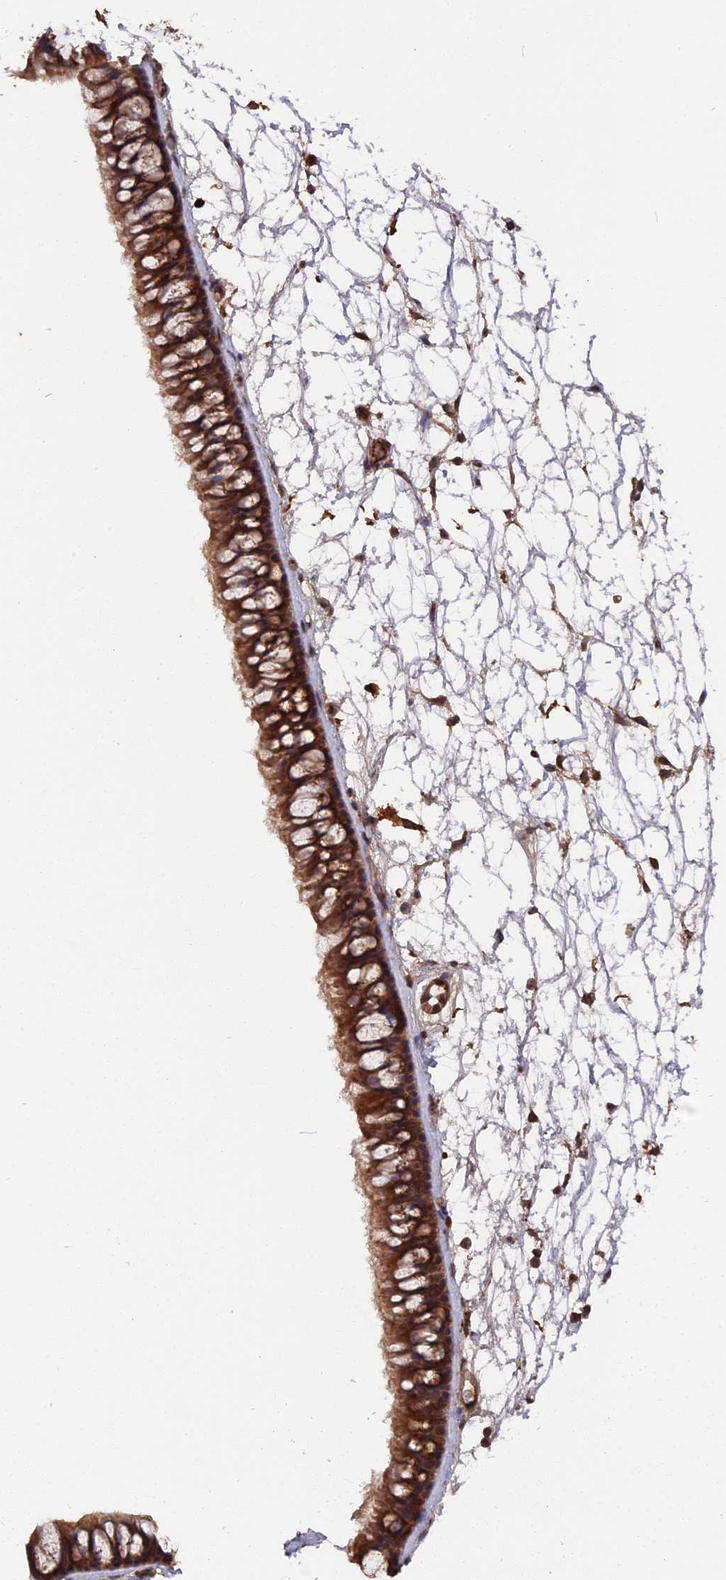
{"staining": {"intensity": "moderate", "quantity": ">75%", "location": "cytoplasmic/membranous"}, "tissue": "nasopharynx", "cell_type": "Respiratory epithelial cells", "image_type": "normal", "snomed": [{"axis": "morphology", "description": "Normal tissue, NOS"}, {"axis": "topography", "description": "Nasopharynx"}], "caption": "An image showing moderate cytoplasmic/membranous staining in about >75% of respiratory epithelial cells in benign nasopharynx, as visualized by brown immunohistochemical staining.", "gene": "TELO2", "patient": {"sex": "male", "age": 64}}